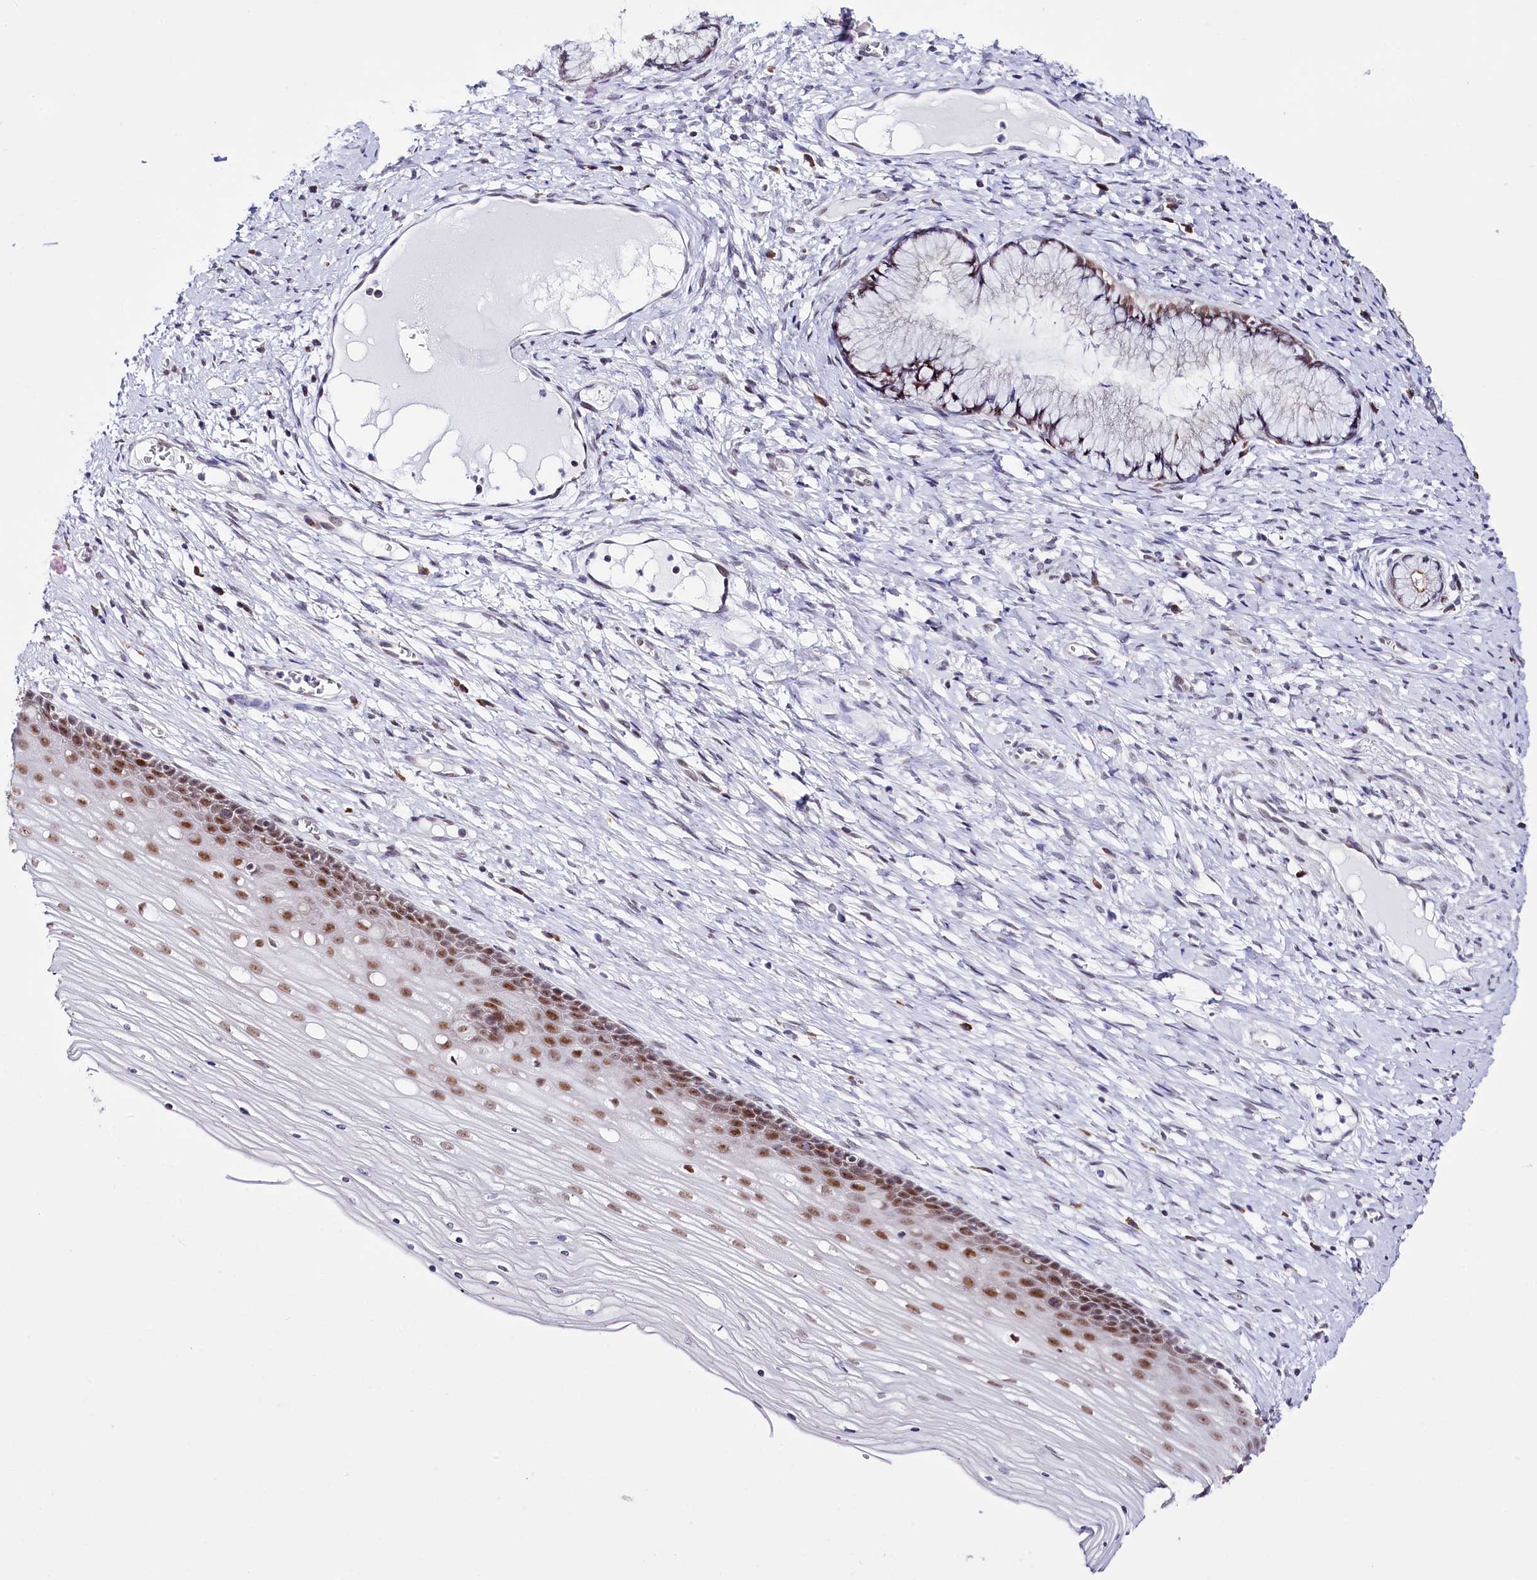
{"staining": {"intensity": "weak", "quantity": "<25%", "location": "cytoplasmic/membranous,nuclear"}, "tissue": "cervix", "cell_type": "Glandular cells", "image_type": "normal", "snomed": [{"axis": "morphology", "description": "Normal tissue, NOS"}, {"axis": "topography", "description": "Cervix"}], "caption": "High power microscopy histopathology image of an immunohistochemistry micrograph of normal cervix, revealing no significant expression in glandular cells.", "gene": "SPATS2", "patient": {"sex": "female", "age": 42}}